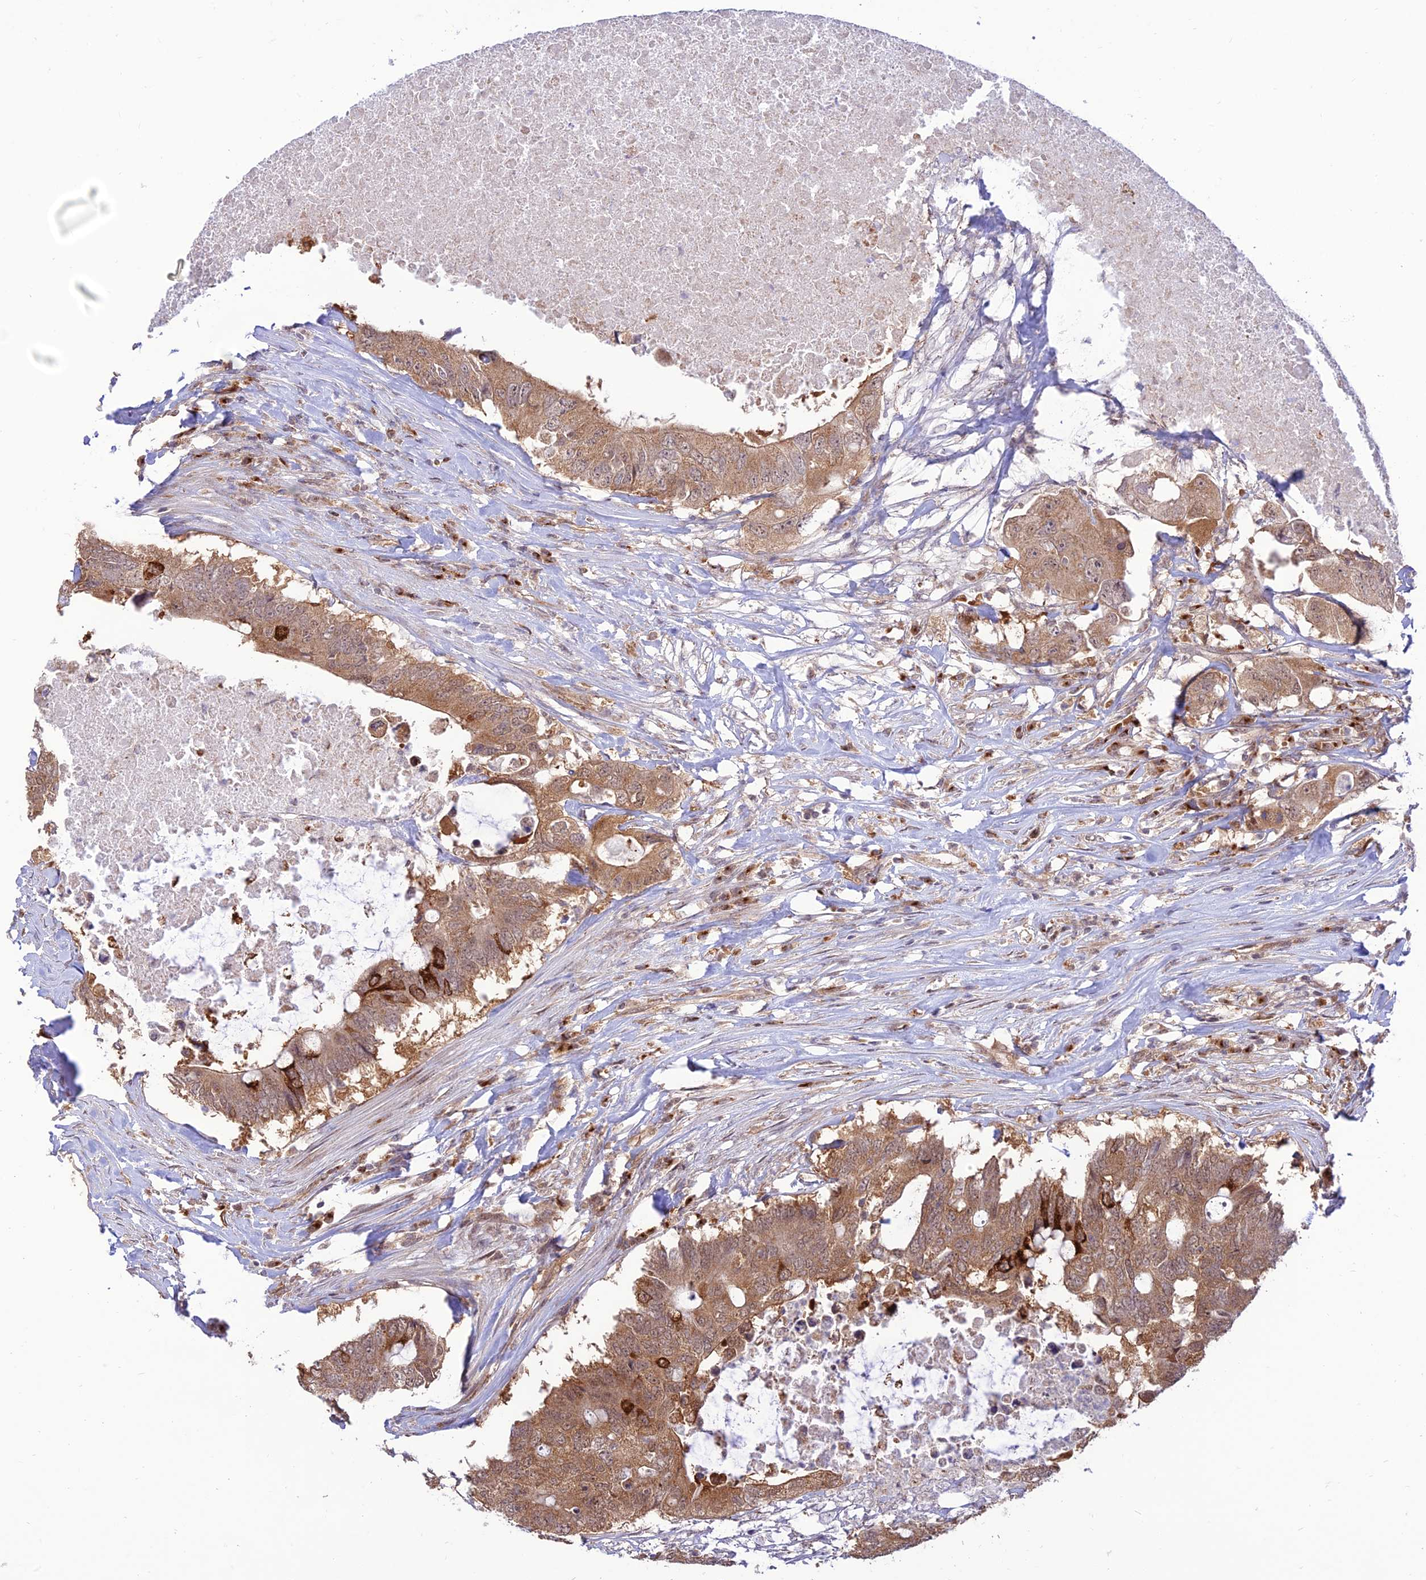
{"staining": {"intensity": "moderate", "quantity": ">75%", "location": "cytoplasmic/membranous"}, "tissue": "colorectal cancer", "cell_type": "Tumor cells", "image_type": "cancer", "snomed": [{"axis": "morphology", "description": "Adenocarcinoma, NOS"}, {"axis": "topography", "description": "Colon"}], "caption": "Colorectal cancer (adenocarcinoma) tissue reveals moderate cytoplasmic/membranous positivity in approximately >75% of tumor cells", "gene": "GOLGA3", "patient": {"sex": "male", "age": 71}}